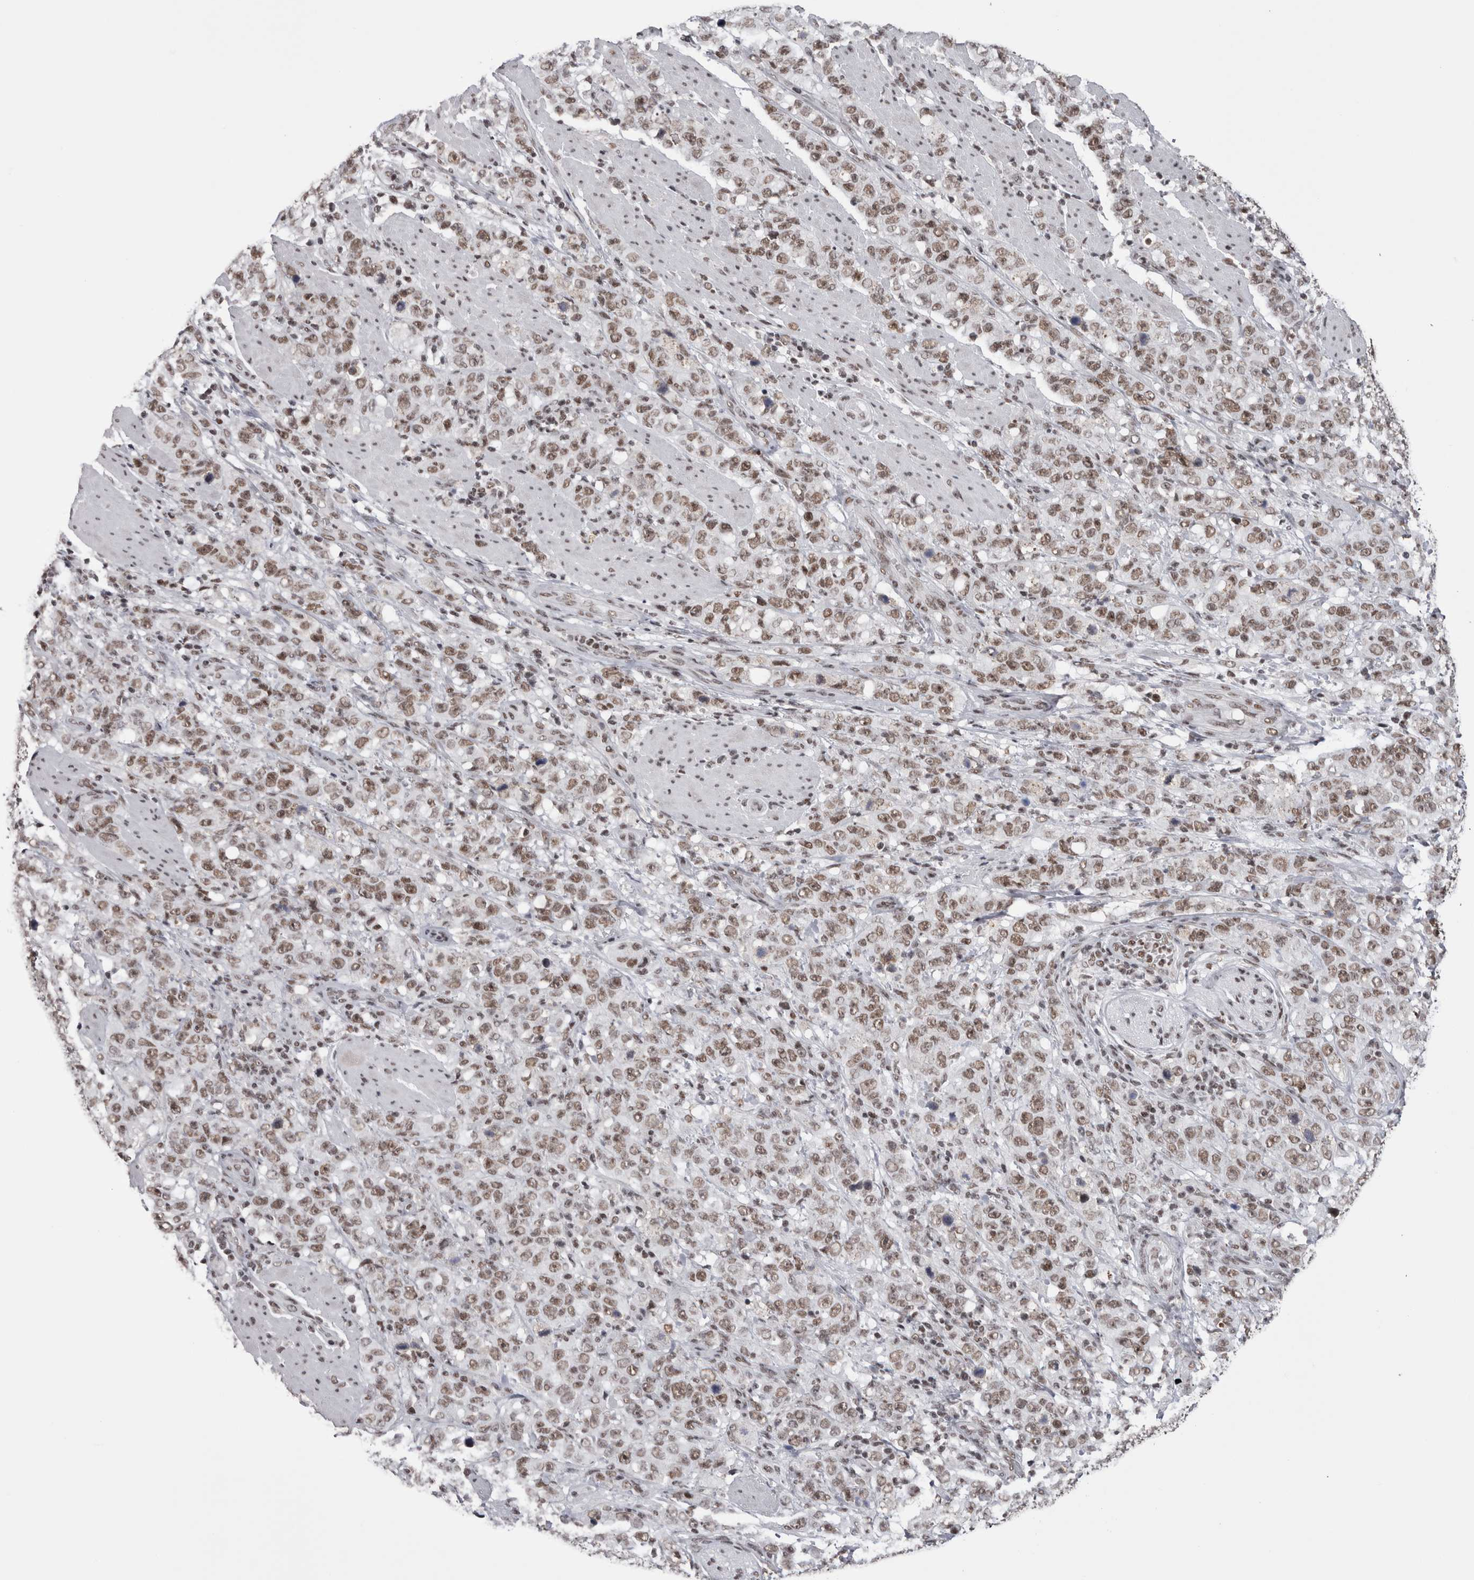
{"staining": {"intensity": "moderate", "quantity": ">75%", "location": "nuclear"}, "tissue": "stomach cancer", "cell_type": "Tumor cells", "image_type": "cancer", "snomed": [{"axis": "morphology", "description": "Adenocarcinoma, NOS"}, {"axis": "topography", "description": "Stomach"}], "caption": "DAB immunohistochemical staining of human adenocarcinoma (stomach) displays moderate nuclear protein positivity in approximately >75% of tumor cells.", "gene": "SMC1A", "patient": {"sex": "male", "age": 48}}